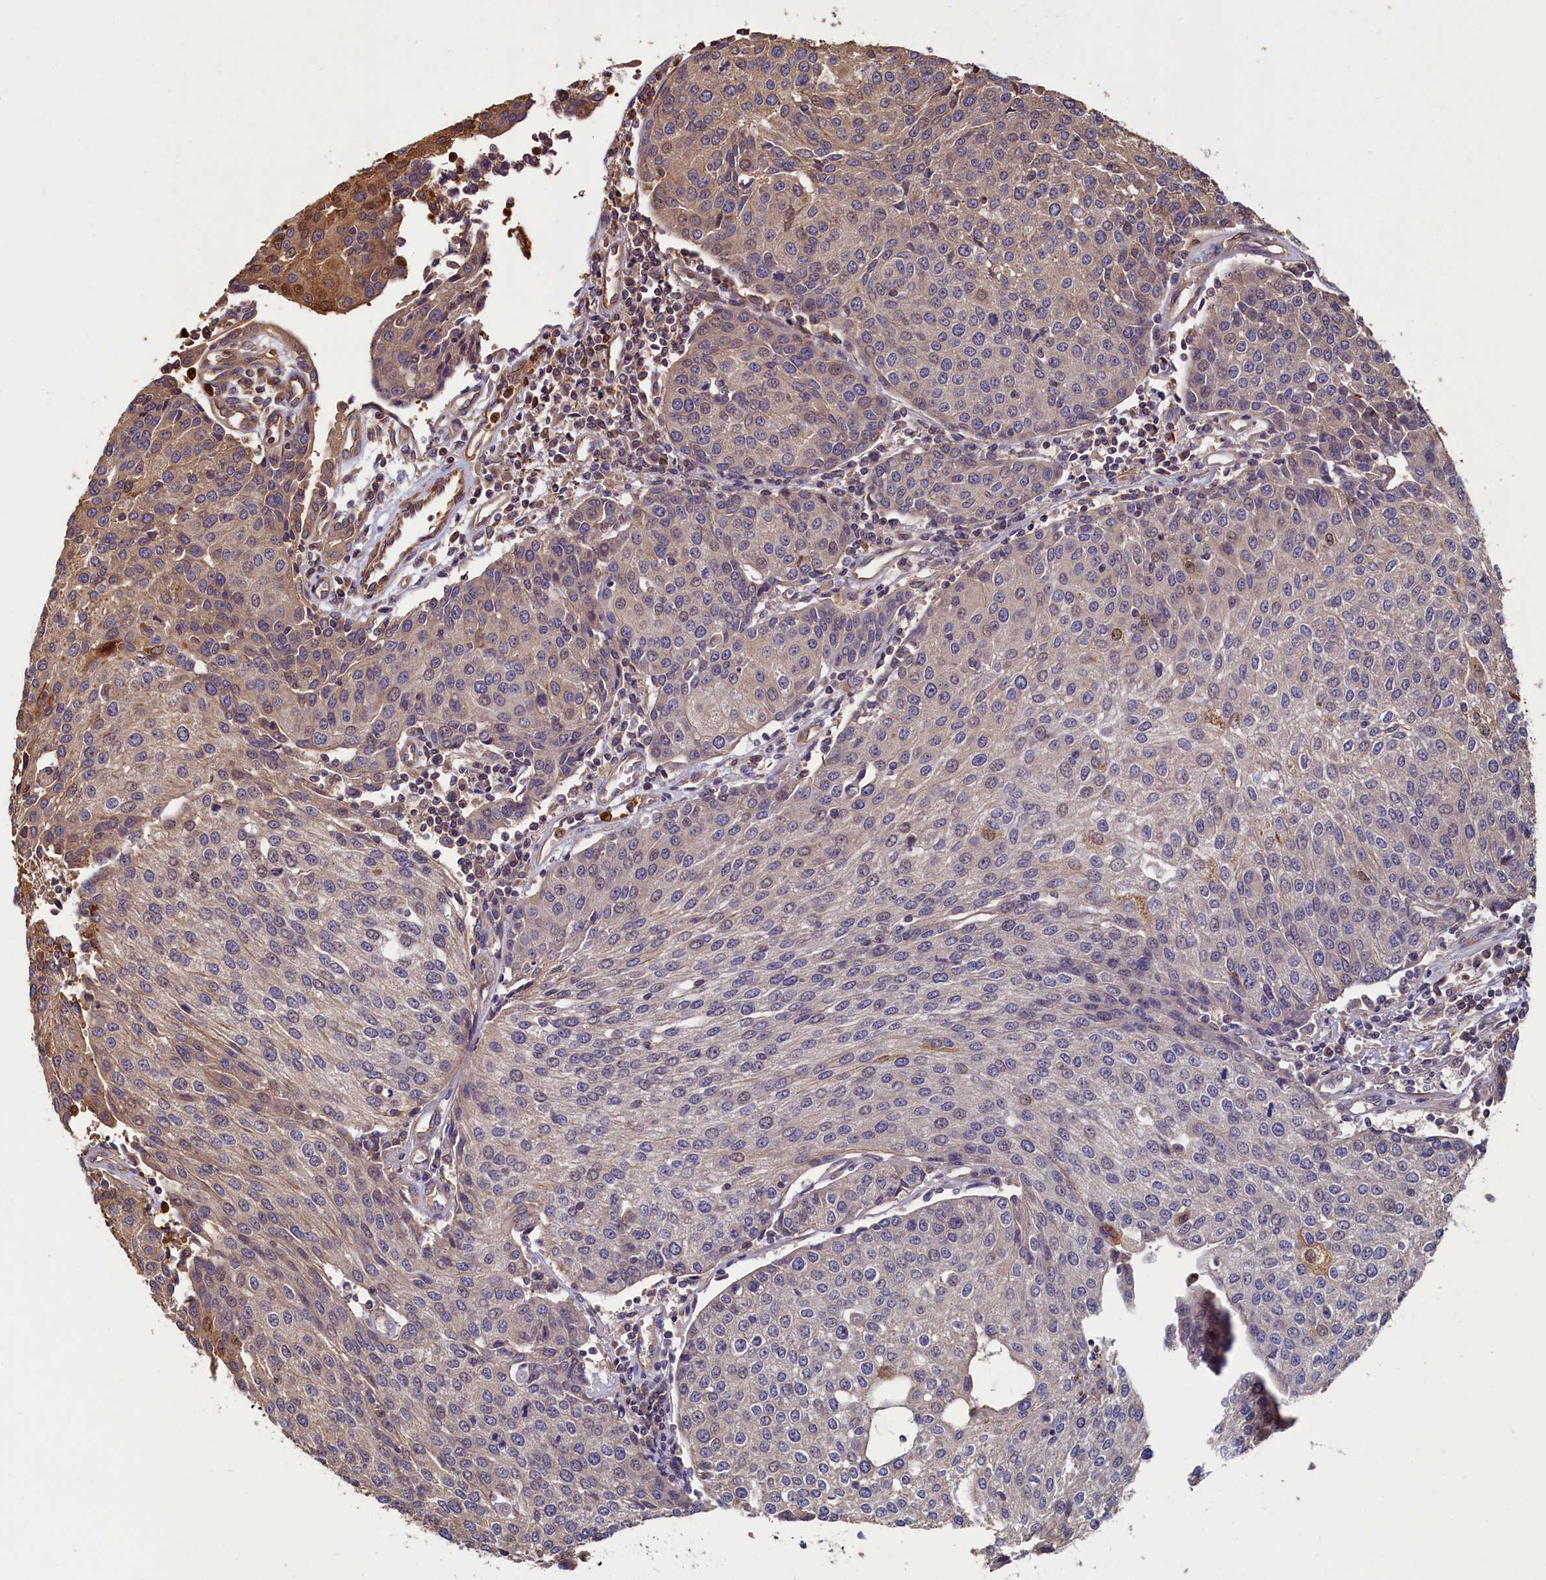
{"staining": {"intensity": "moderate", "quantity": "<25%", "location": "nuclear"}, "tissue": "urothelial cancer", "cell_type": "Tumor cells", "image_type": "cancer", "snomed": [{"axis": "morphology", "description": "Urothelial carcinoma, High grade"}, {"axis": "topography", "description": "Urinary bladder"}], "caption": "Moderate nuclear protein staining is appreciated in about <25% of tumor cells in urothelial cancer.", "gene": "CCDC102B", "patient": {"sex": "female", "age": 85}}